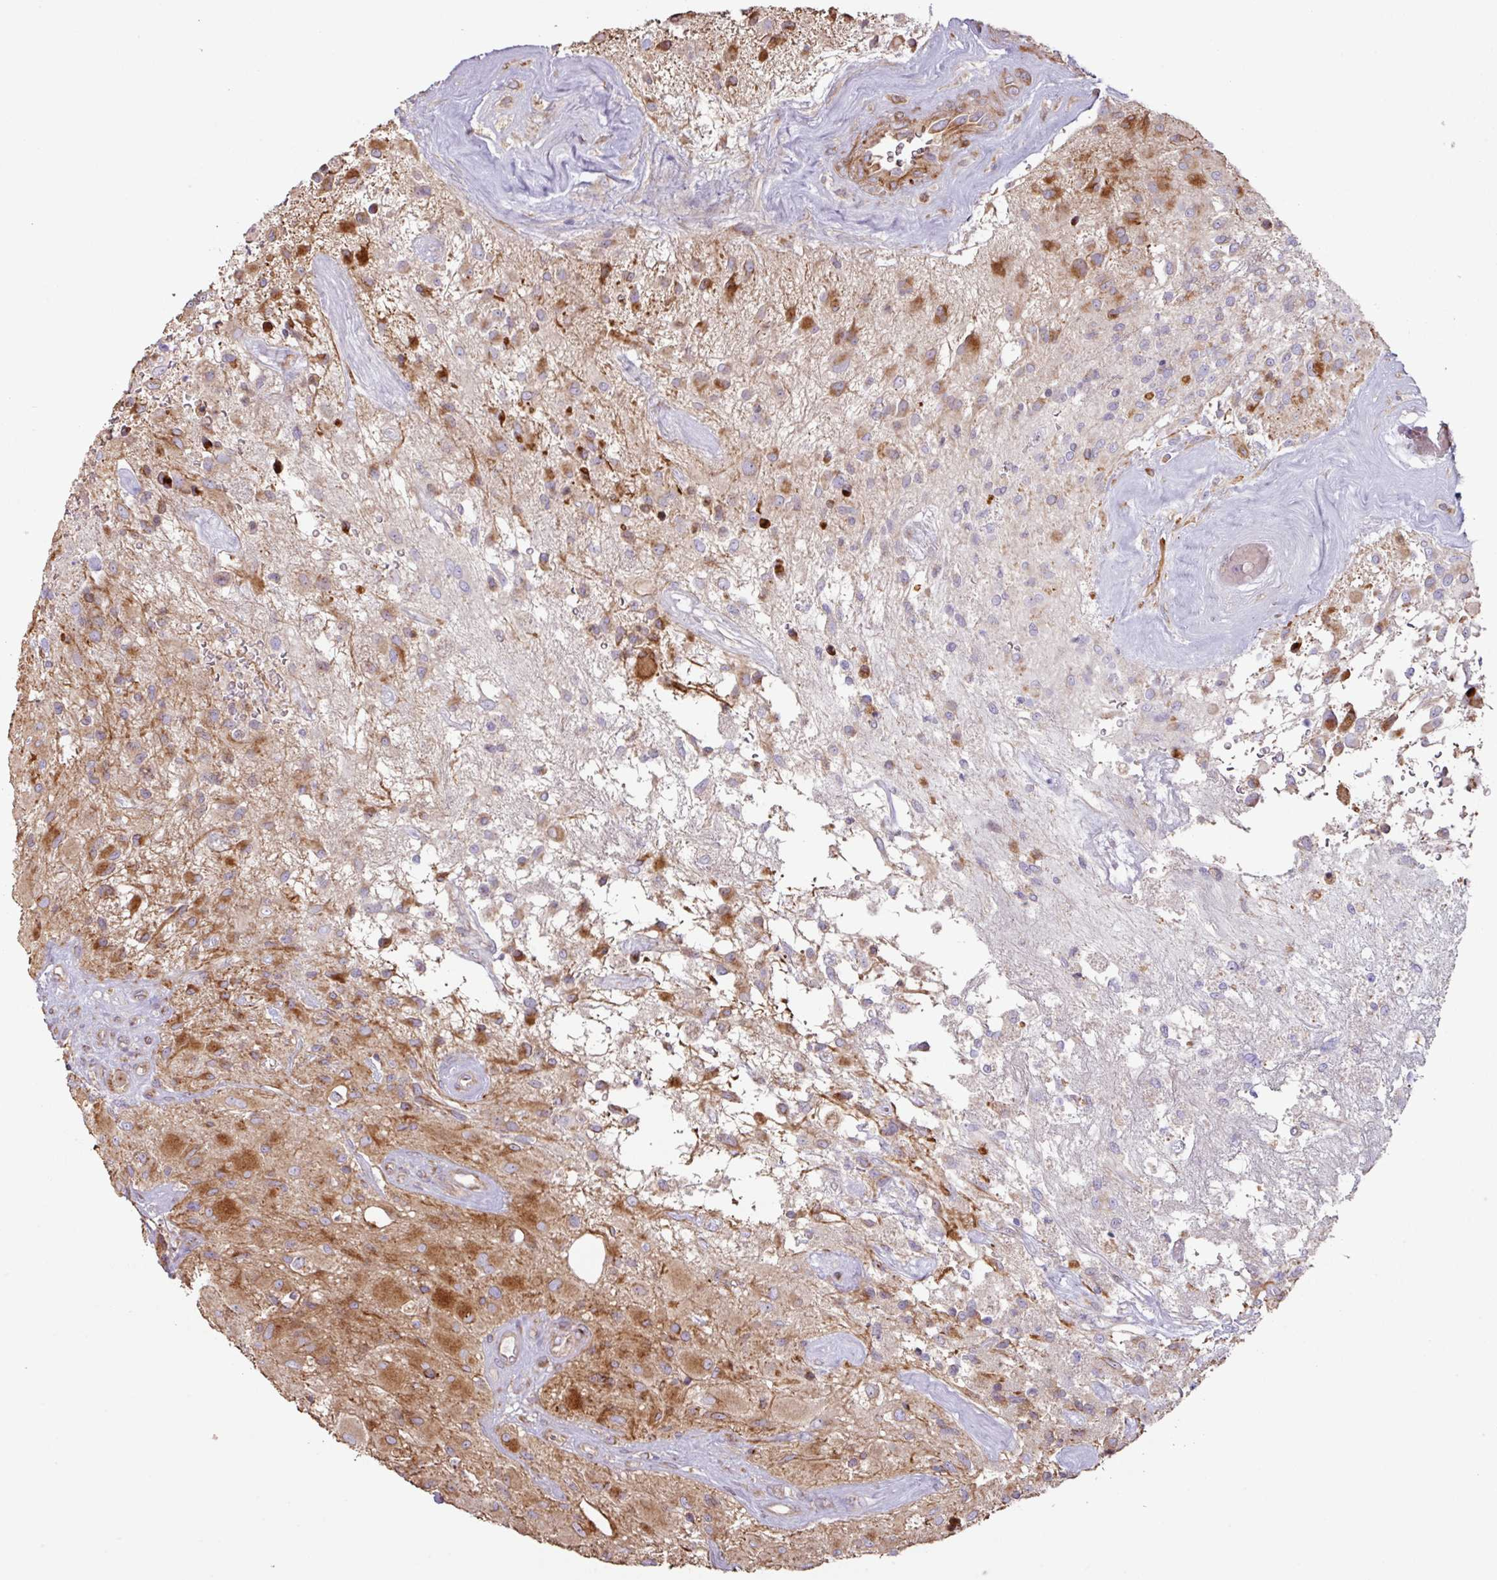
{"staining": {"intensity": "moderate", "quantity": ">75%", "location": "cytoplasmic/membranous"}, "tissue": "glioma", "cell_type": "Tumor cells", "image_type": "cancer", "snomed": [{"axis": "morphology", "description": "Glioma, malignant, High grade"}, {"axis": "topography", "description": "Brain"}], "caption": "Glioma was stained to show a protein in brown. There is medium levels of moderate cytoplasmic/membranous expression in approximately >75% of tumor cells.", "gene": "MRRF", "patient": {"sex": "female", "age": 67}}